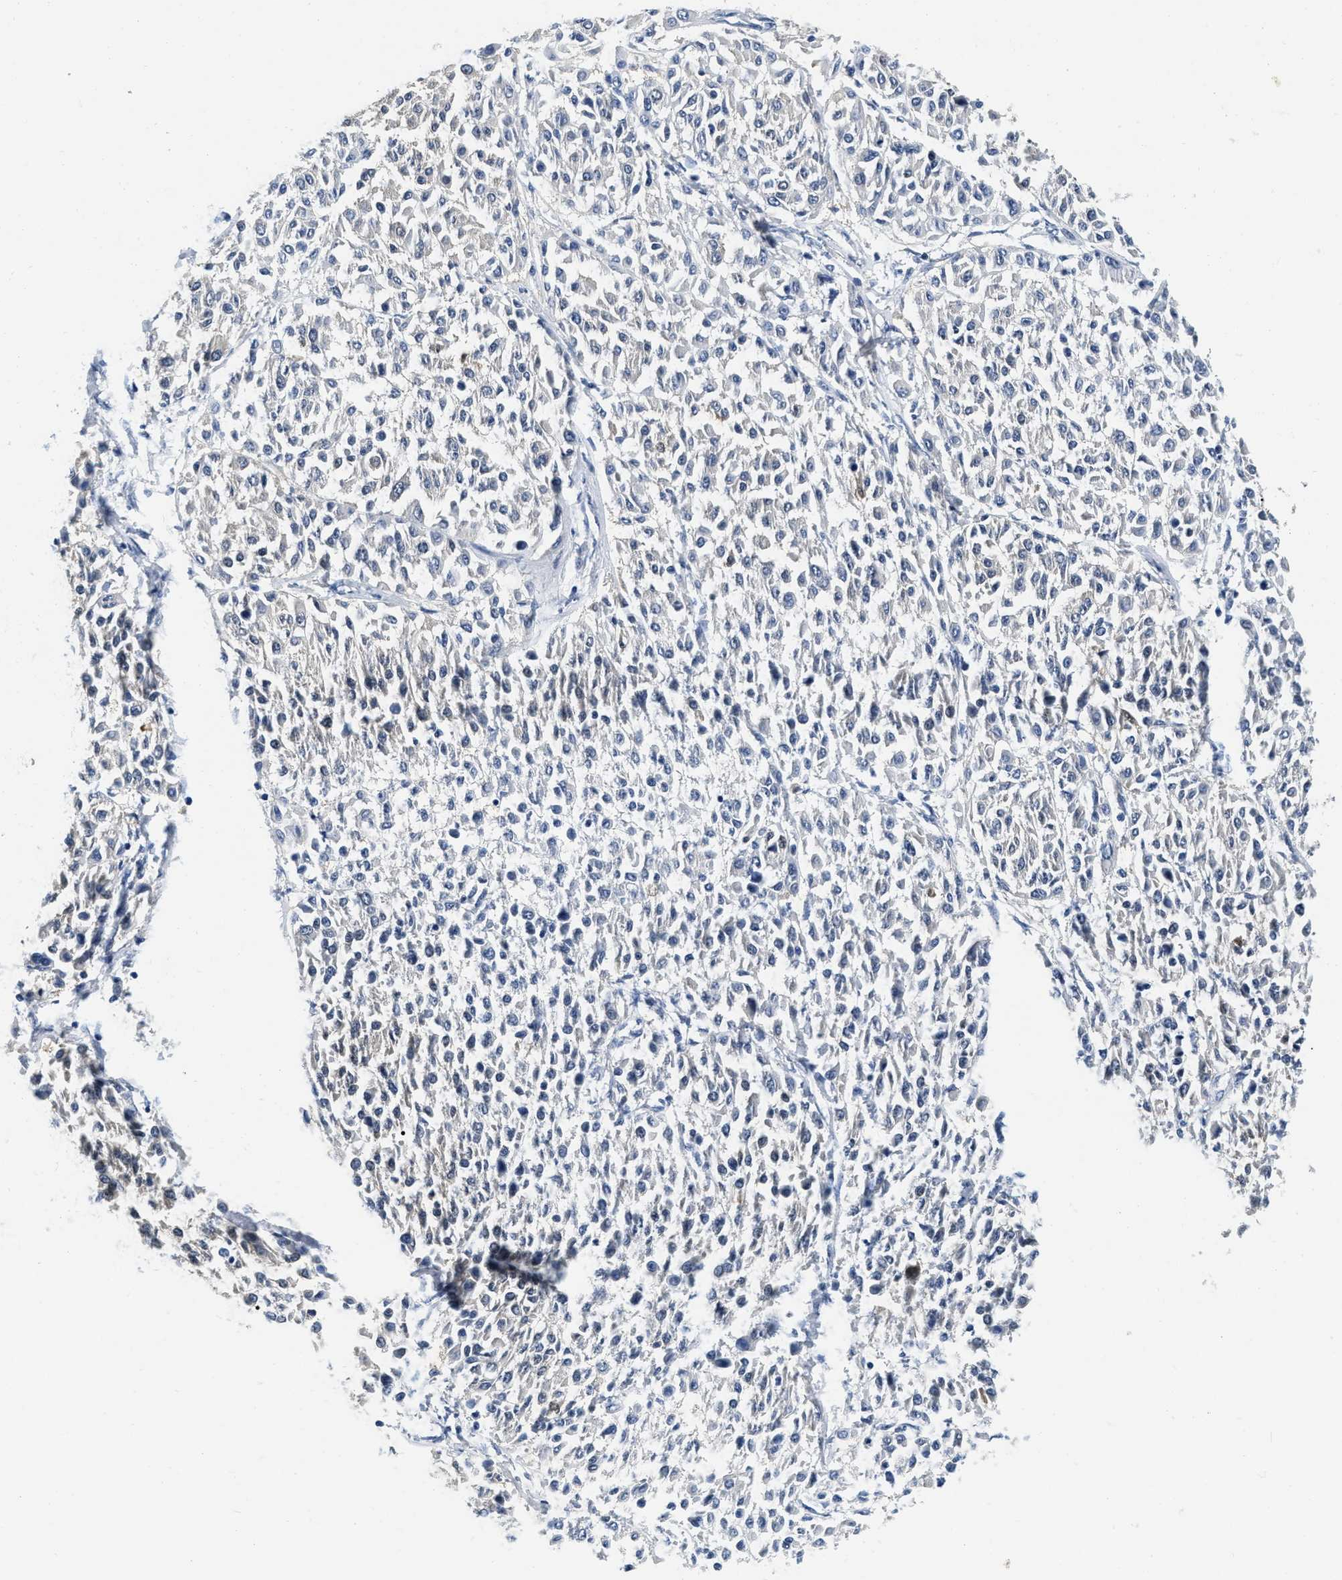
{"staining": {"intensity": "negative", "quantity": "none", "location": "none"}, "tissue": "melanoma", "cell_type": "Tumor cells", "image_type": "cancer", "snomed": [{"axis": "morphology", "description": "Malignant melanoma, Metastatic site"}, {"axis": "topography", "description": "Soft tissue"}], "caption": "Immunohistochemical staining of malignant melanoma (metastatic site) exhibits no significant expression in tumor cells.", "gene": "EIF2AK2", "patient": {"sex": "male", "age": 41}}